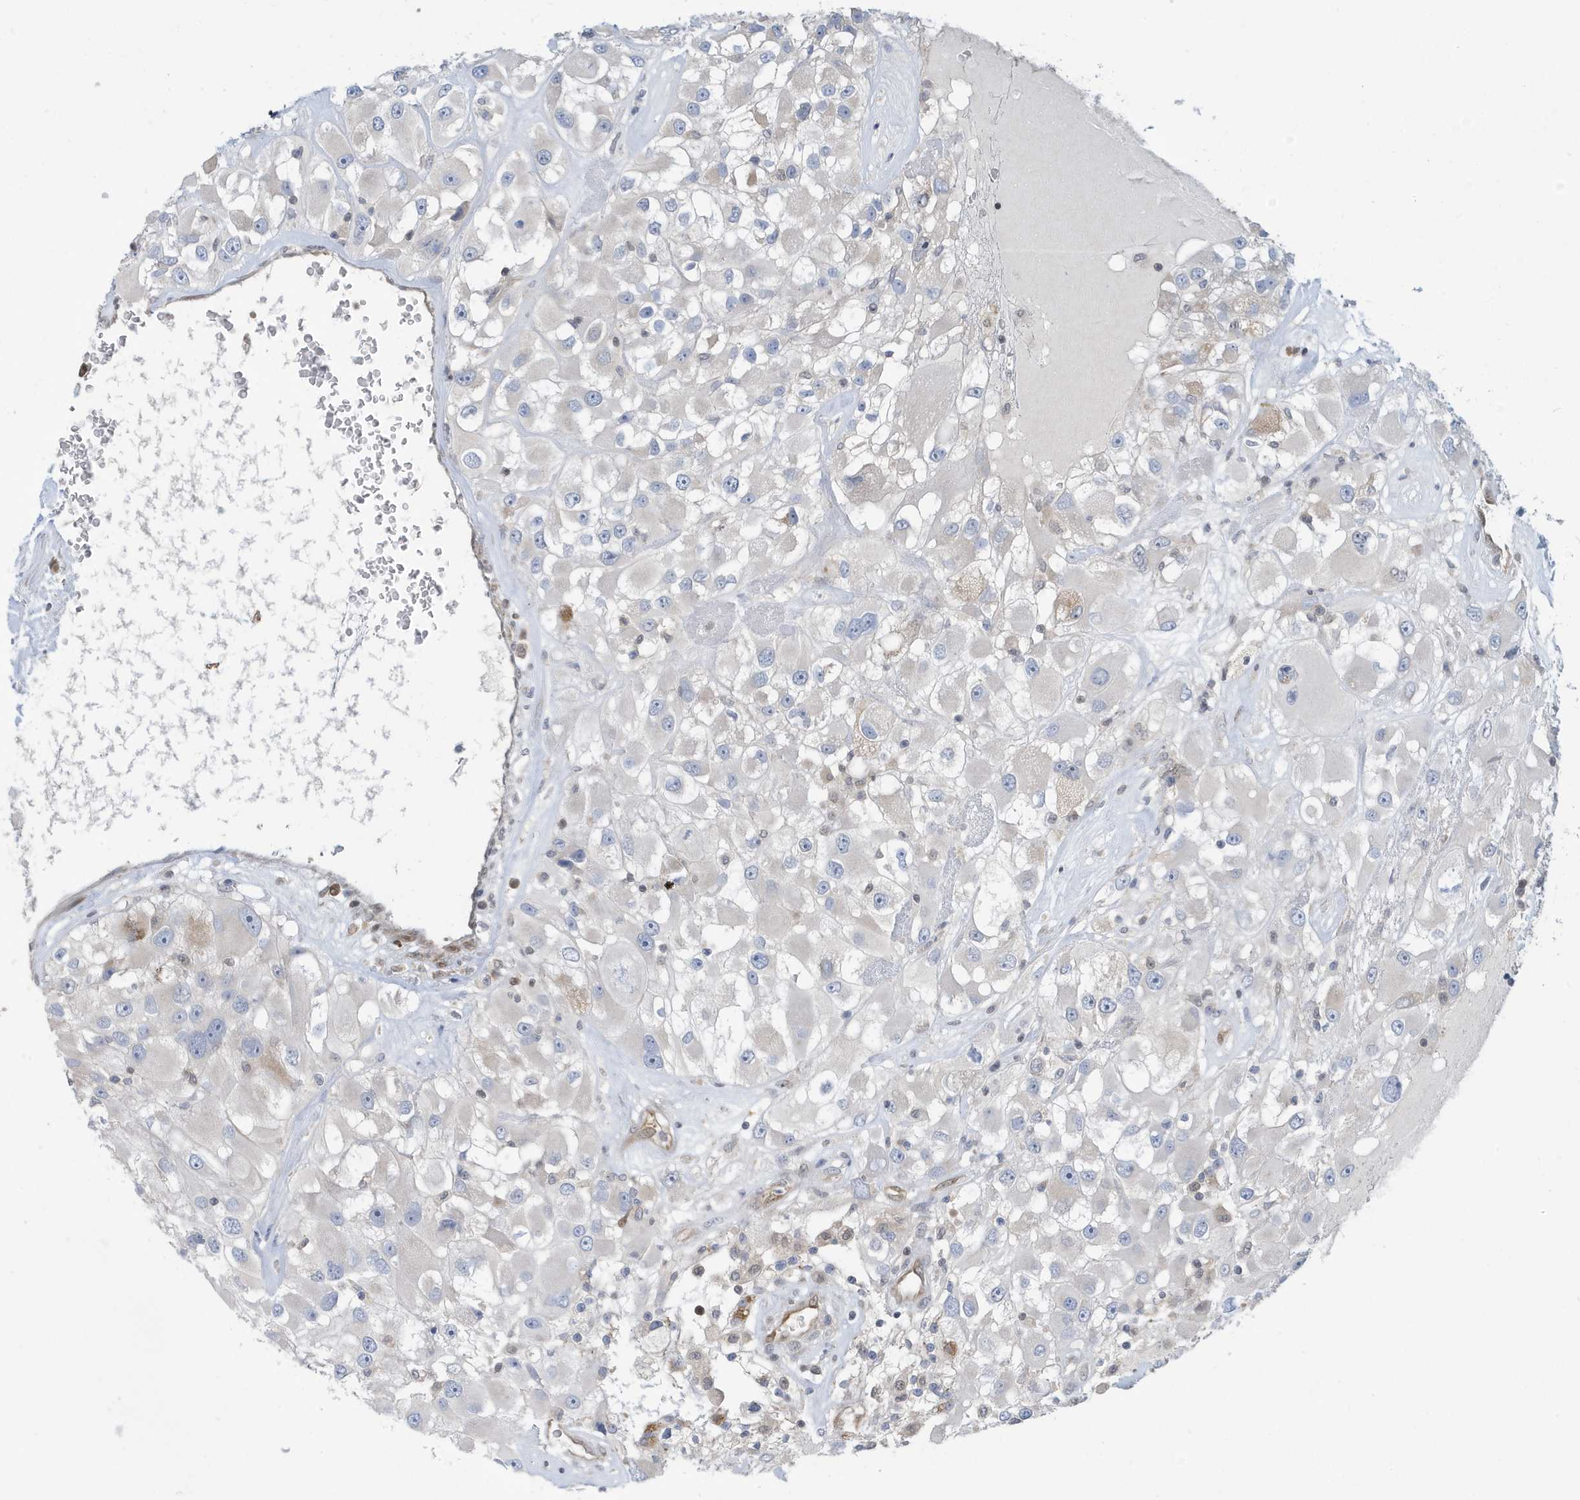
{"staining": {"intensity": "negative", "quantity": "none", "location": "none"}, "tissue": "renal cancer", "cell_type": "Tumor cells", "image_type": "cancer", "snomed": [{"axis": "morphology", "description": "Adenocarcinoma, NOS"}, {"axis": "topography", "description": "Kidney"}], "caption": "An image of renal cancer (adenocarcinoma) stained for a protein demonstrates no brown staining in tumor cells.", "gene": "NCOA7", "patient": {"sex": "female", "age": 52}}